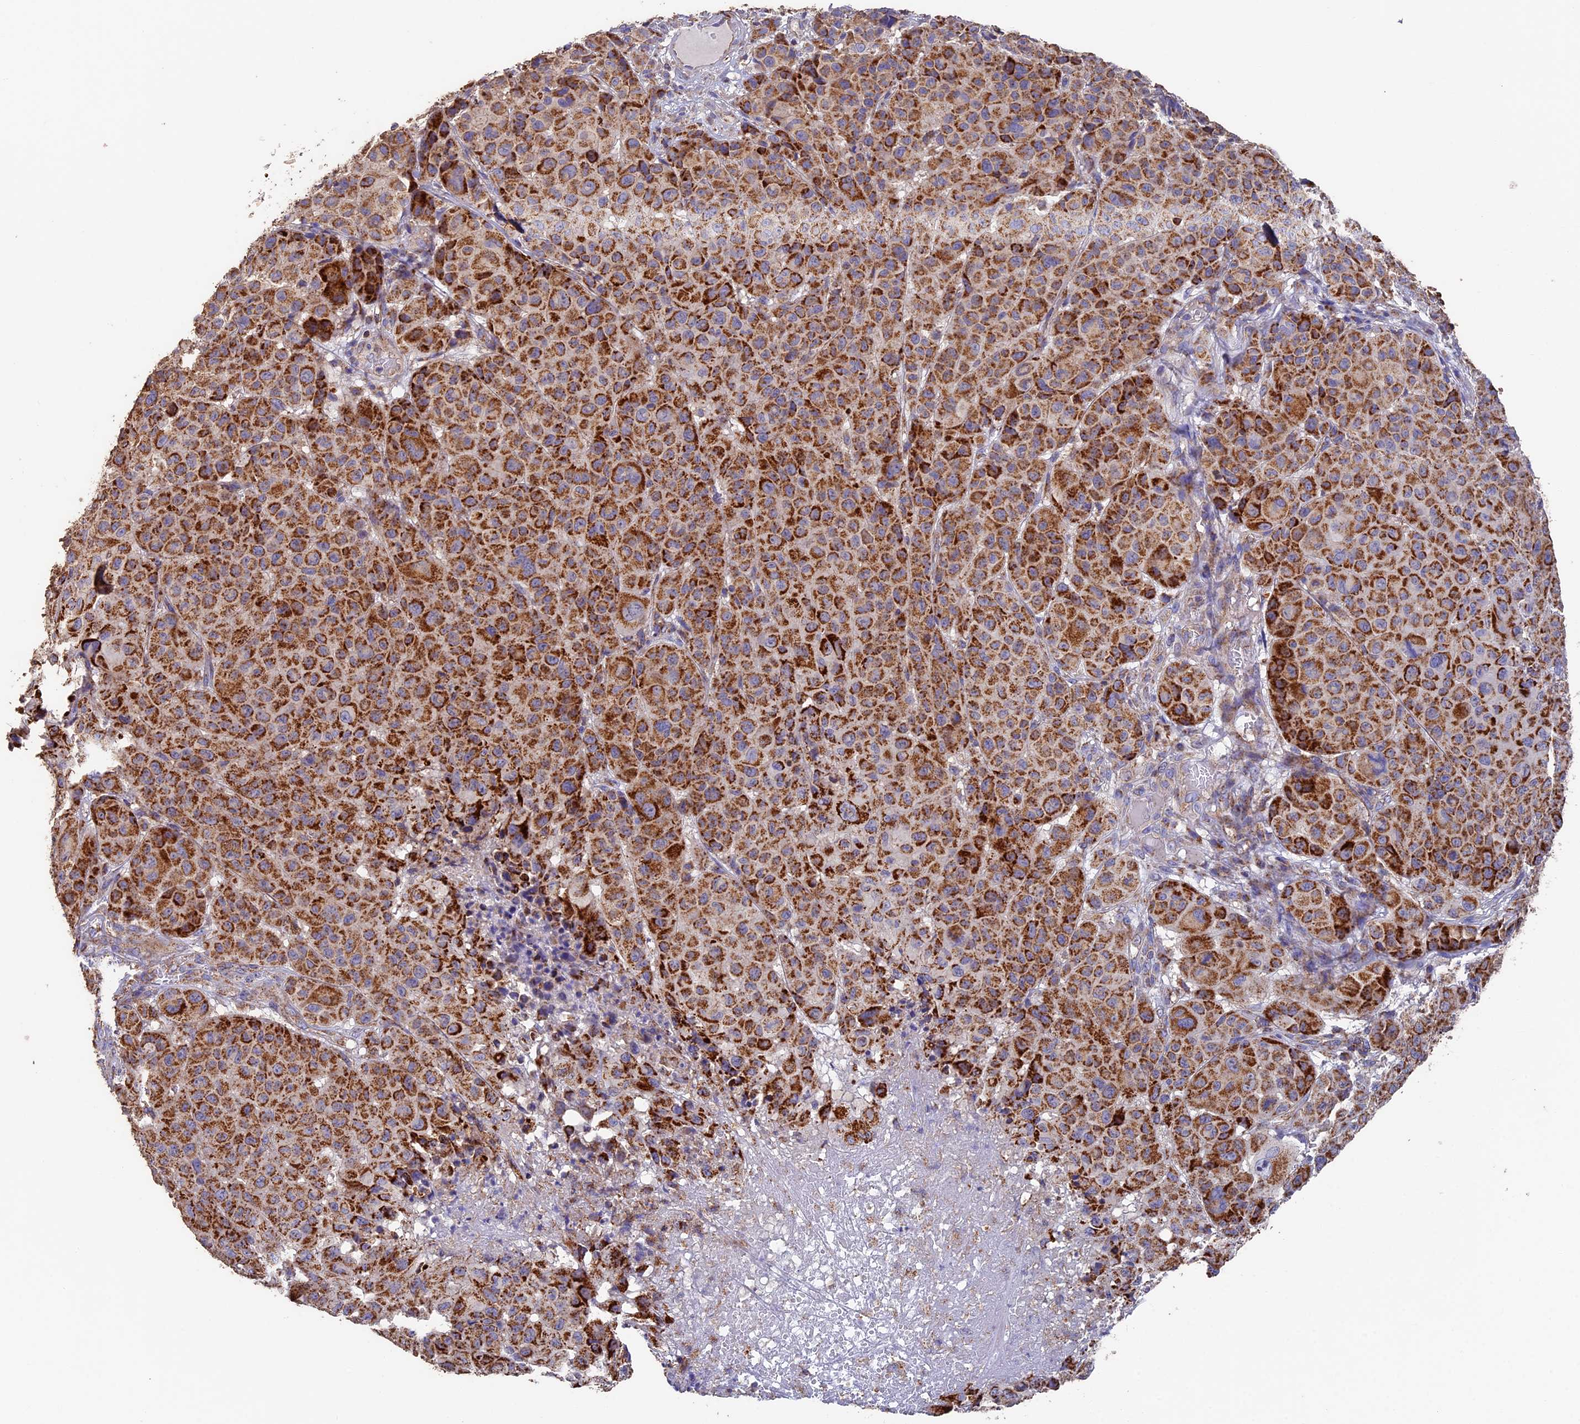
{"staining": {"intensity": "strong", "quantity": ">75%", "location": "cytoplasmic/membranous"}, "tissue": "melanoma", "cell_type": "Tumor cells", "image_type": "cancer", "snomed": [{"axis": "morphology", "description": "Malignant melanoma, NOS"}, {"axis": "topography", "description": "Skin"}], "caption": "Immunohistochemical staining of melanoma demonstrates strong cytoplasmic/membranous protein positivity in about >75% of tumor cells. (IHC, brightfield microscopy, high magnification).", "gene": "ADAT1", "patient": {"sex": "male", "age": 73}}